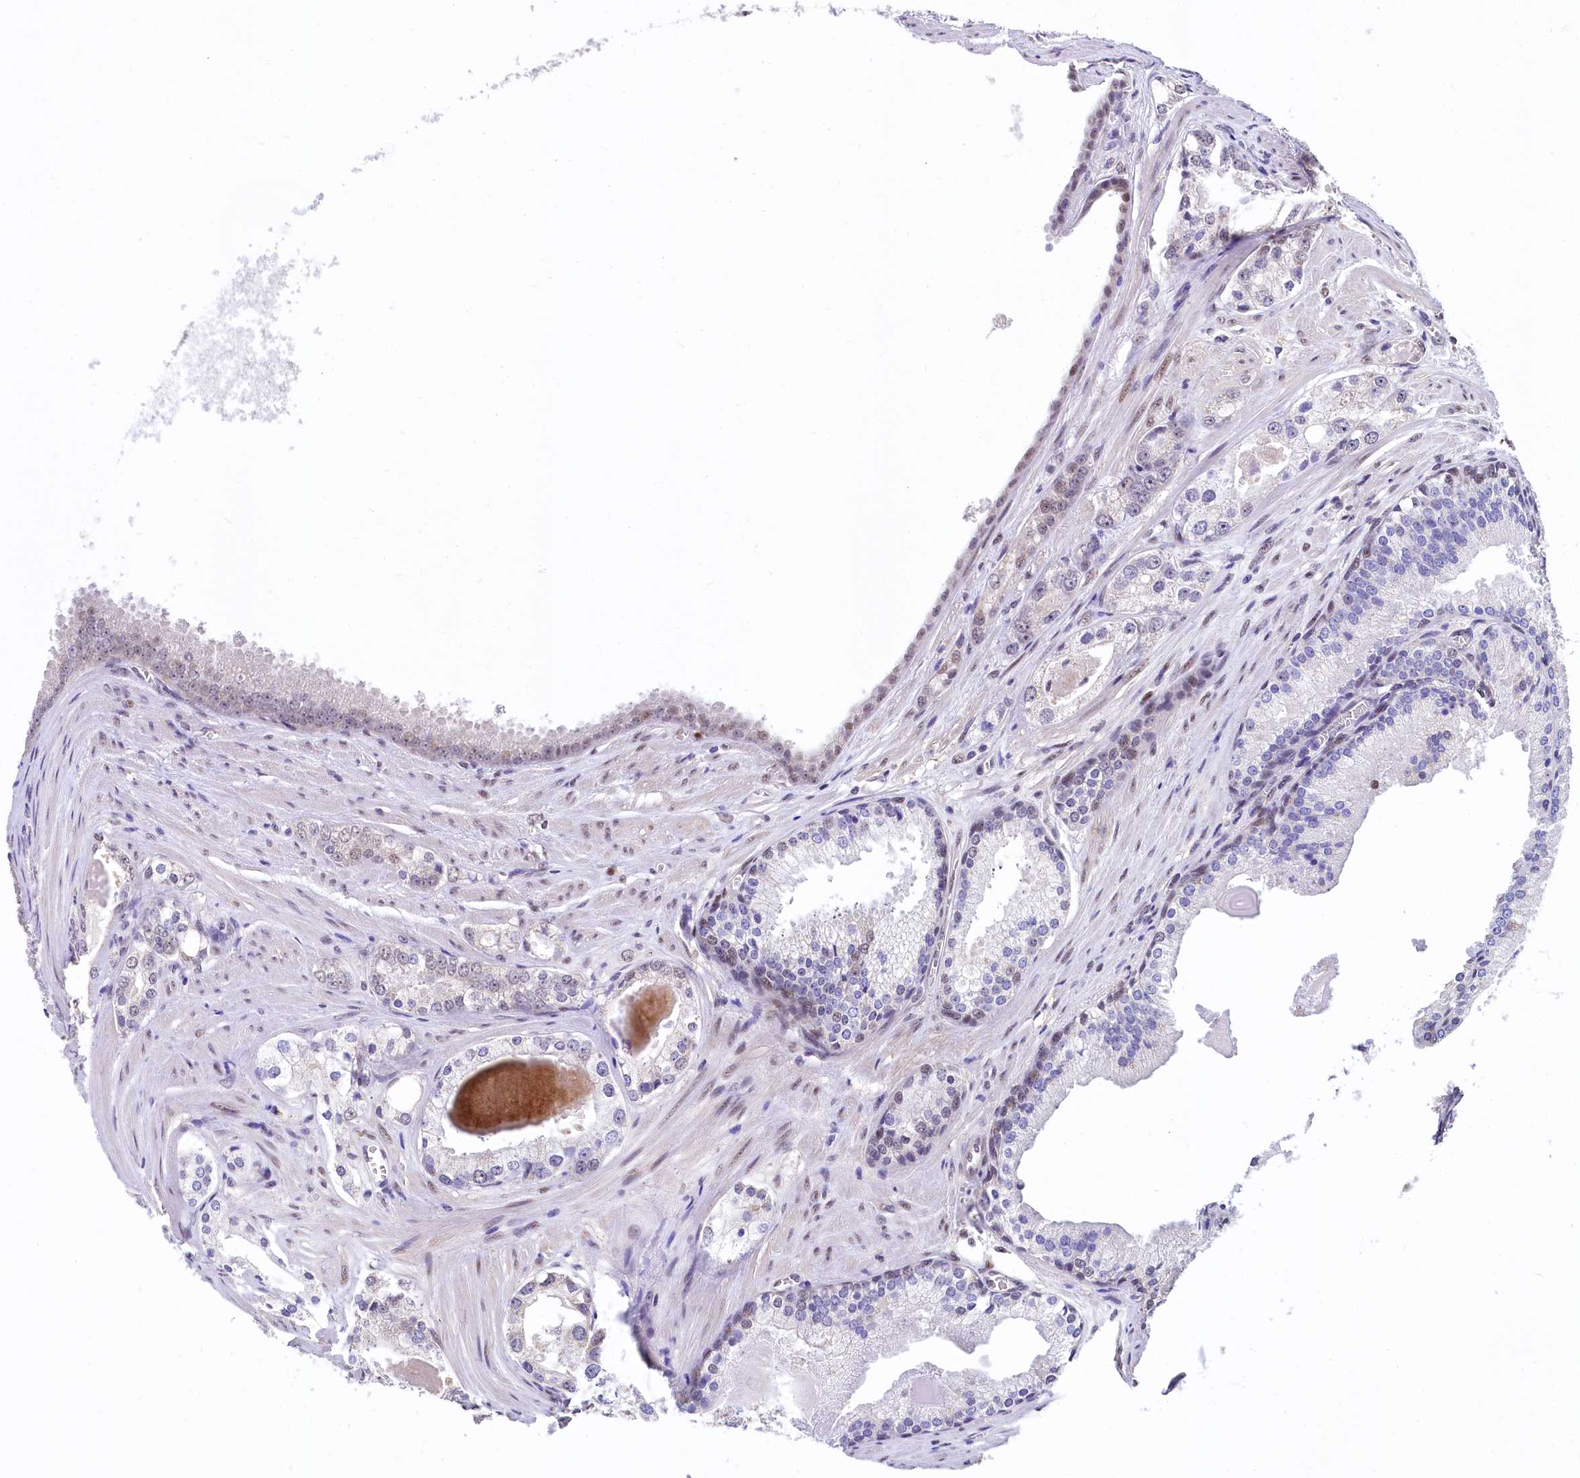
{"staining": {"intensity": "negative", "quantity": "none", "location": "none"}, "tissue": "prostate cancer", "cell_type": "Tumor cells", "image_type": "cancer", "snomed": [{"axis": "morphology", "description": "Adenocarcinoma, Low grade"}, {"axis": "topography", "description": "Prostate"}], "caption": "Image shows no significant protein expression in tumor cells of prostate low-grade adenocarcinoma.", "gene": "HECTD4", "patient": {"sex": "male", "age": 54}}